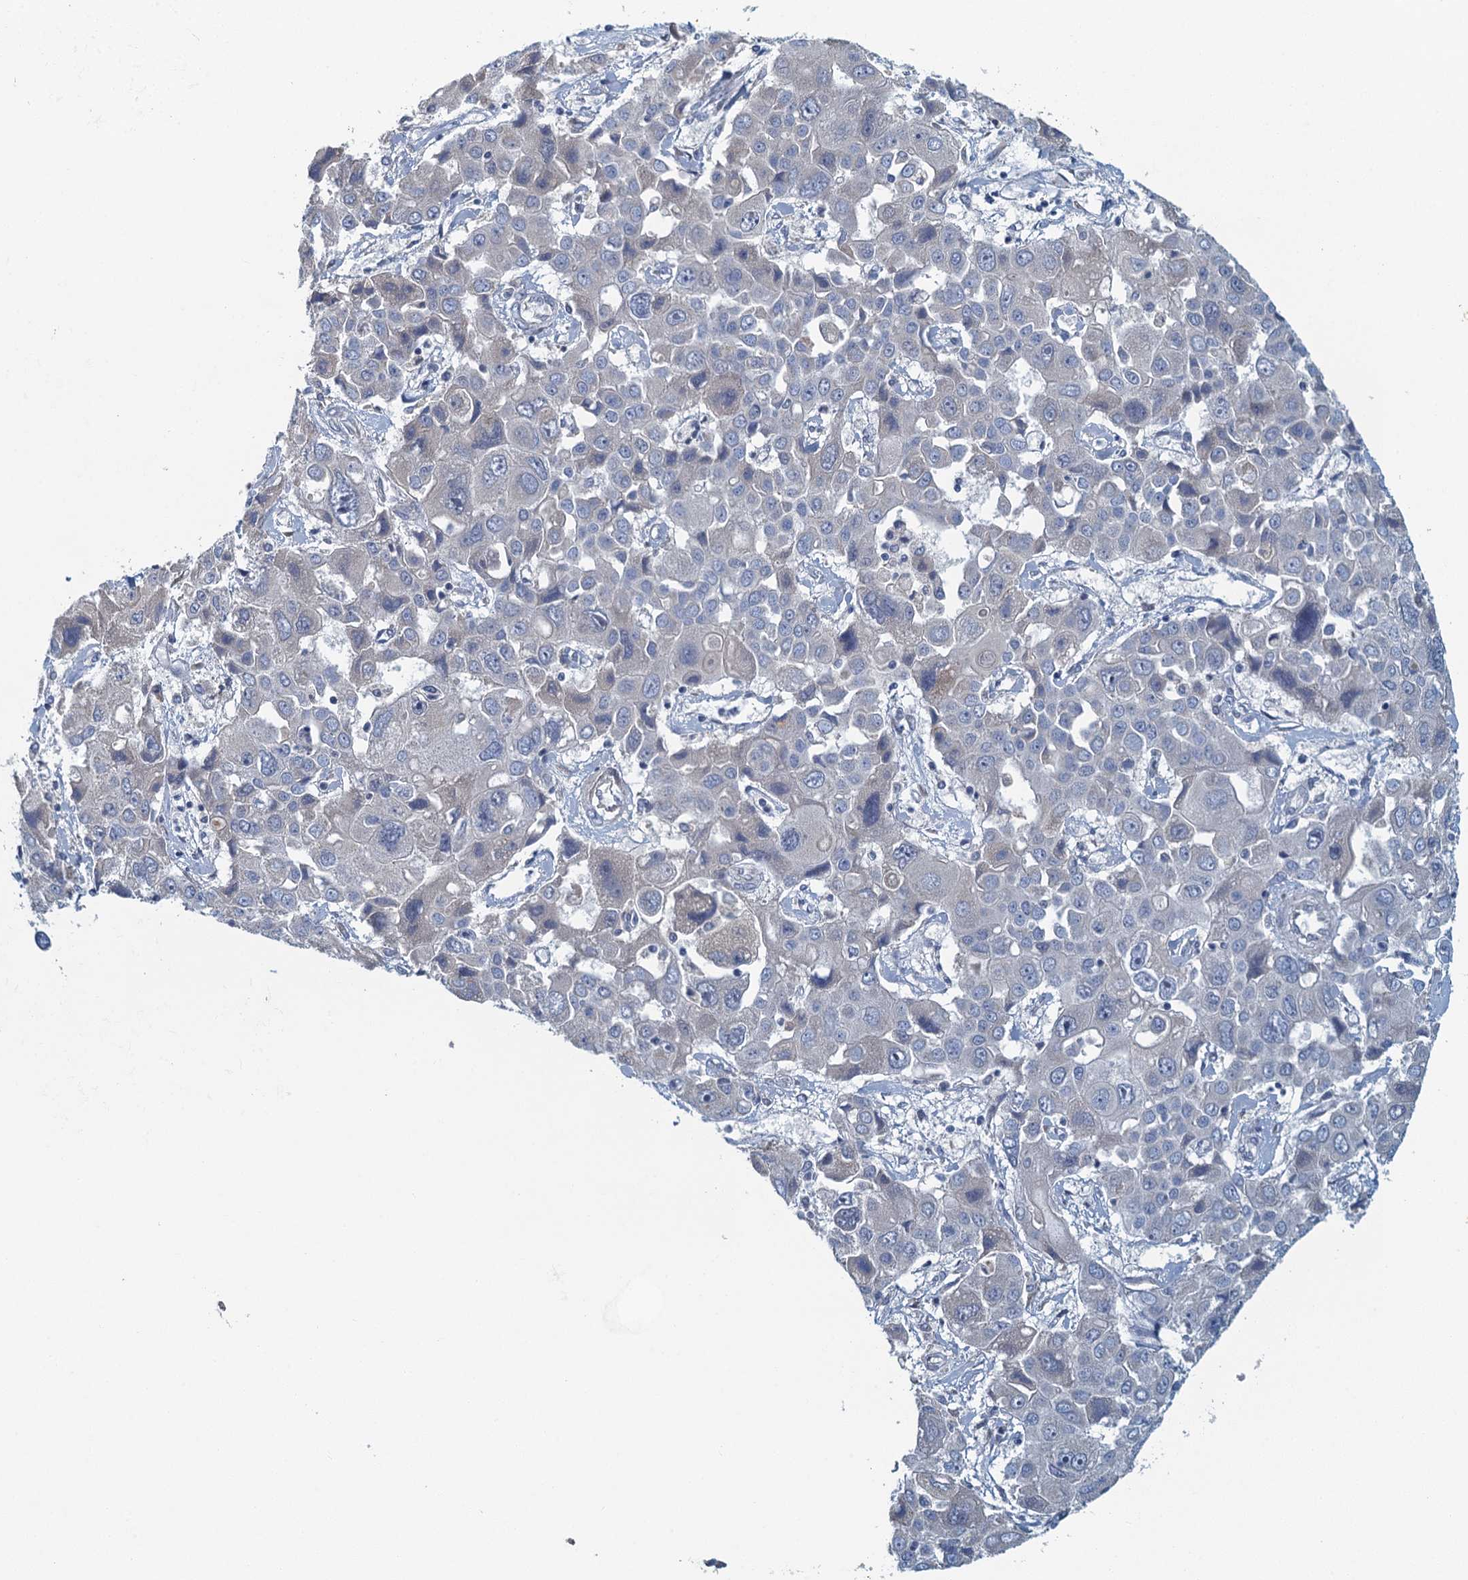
{"staining": {"intensity": "negative", "quantity": "none", "location": "none"}, "tissue": "liver cancer", "cell_type": "Tumor cells", "image_type": "cancer", "snomed": [{"axis": "morphology", "description": "Cholangiocarcinoma"}, {"axis": "topography", "description": "Liver"}], "caption": "Immunohistochemical staining of human liver cancer demonstrates no significant staining in tumor cells.", "gene": "ALG2", "patient": {"sex": "male", "age": 67}}